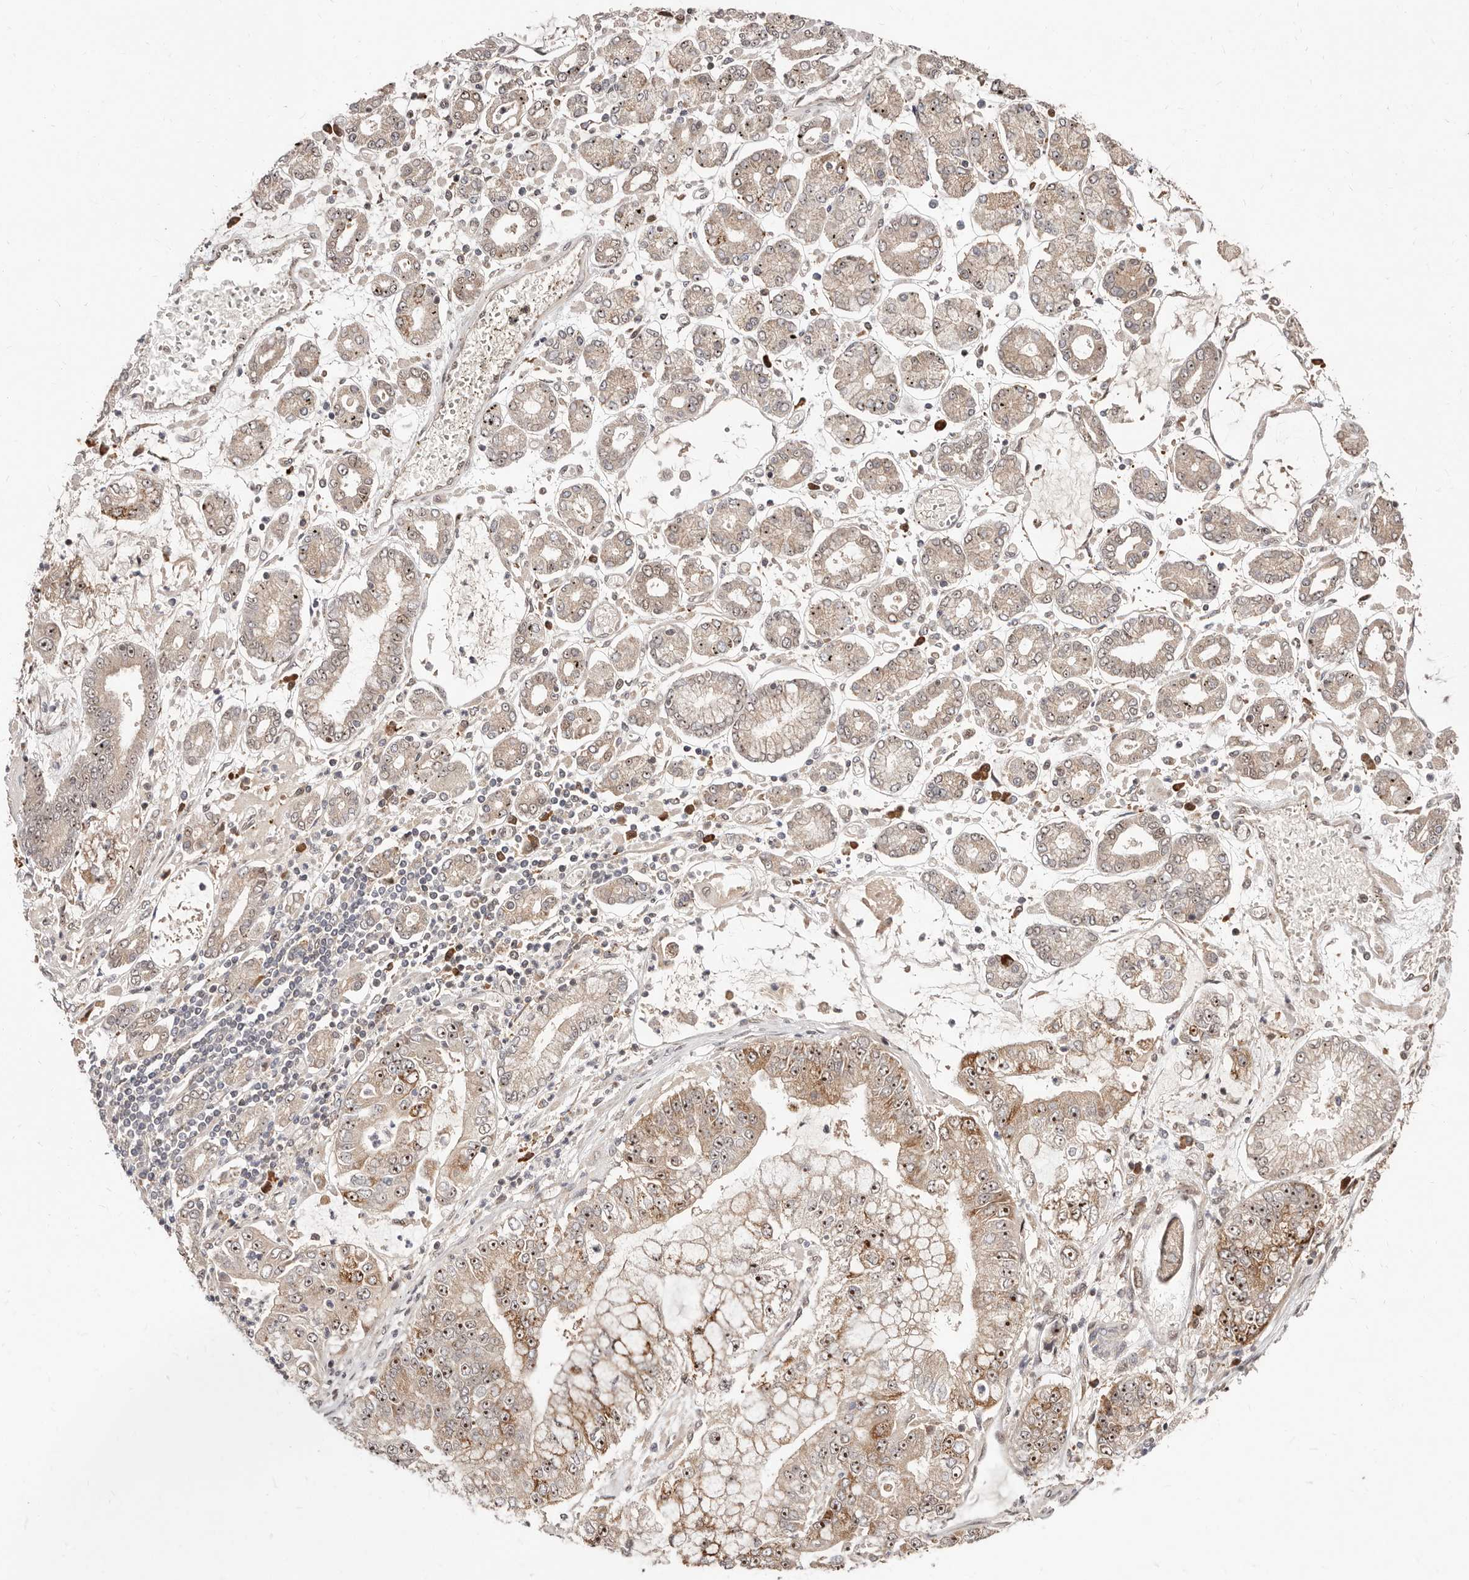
{"staining": {"intensity": "moderate", "quantity": "25%-75%", "location": "cytoplasmic/membranous,nuclear"}, "tissue": "stomach cancer", "cell_type": "Tumor cells", "image_type": "cancer", "snomed": [{"axis": "morphology", "description": "Adenocarcinoma, NOS"}, {"axis": "topography", "description": "Stomach"}], "caption": "This is an image of IHC staining of adenocarcinoma (stomach), which shows moderate expression in the cytoplasmic/membranous and nuclear of tumor cells.", "gene": "APOL6", "patient": {"sex": "male", "age": 76}}